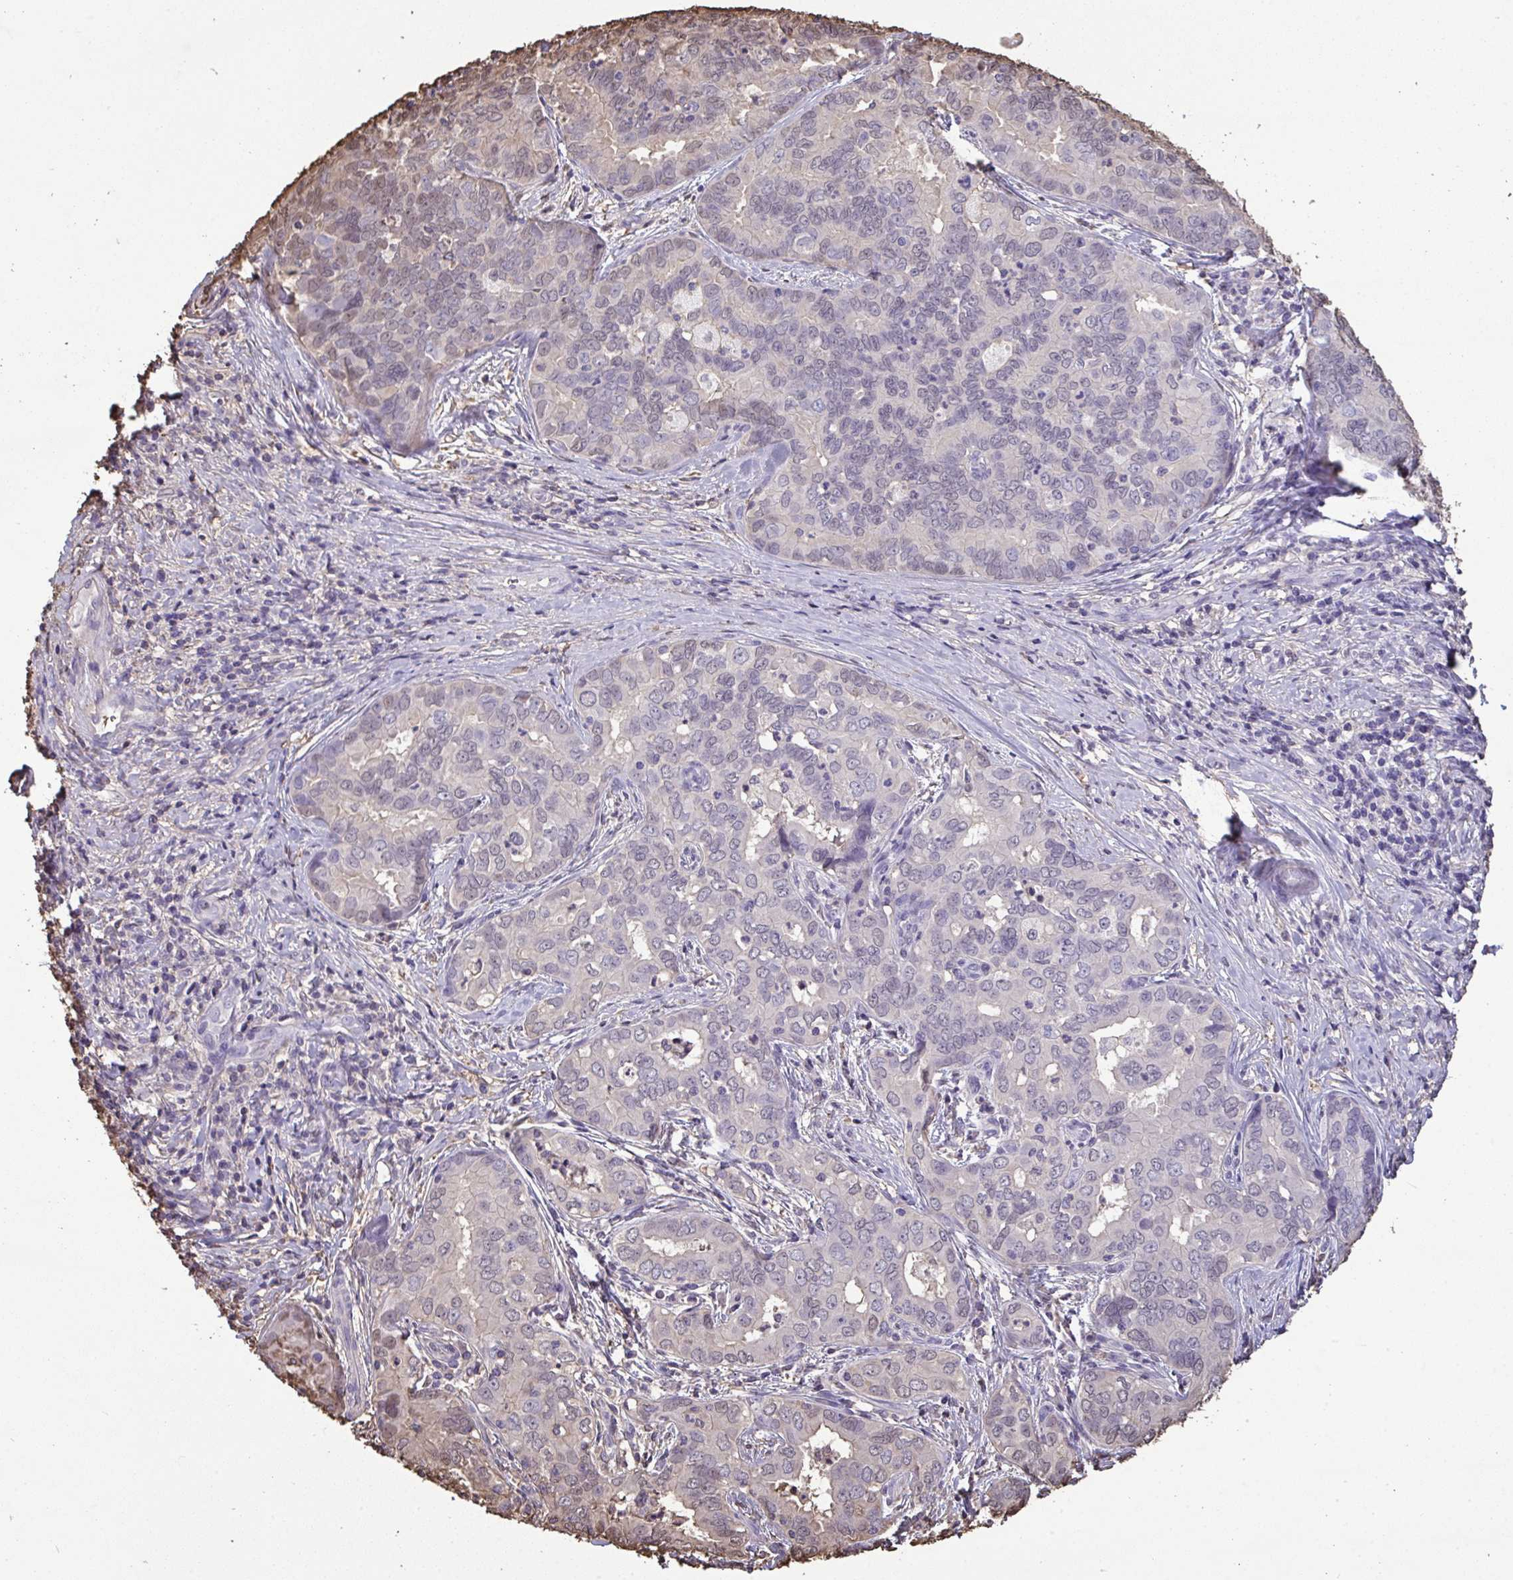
{"staining": {"intensity": "negative", "quantity": "none", "location": "none"}, "tissue": "liver cancer", "cell_type": "Tumor cells", "image_type": "cancer", "snomed": [{"axis": "morphology", "description": "Cholangiocarcinoma"}, {"axis": "topography", "description": "Liver"}], "caption": "The micrograph displays no staining of tumor cells in cholangiocarcinoma (liver).", "gene": "ANXA5", "patient": {"sex": "female", "age": 64}}